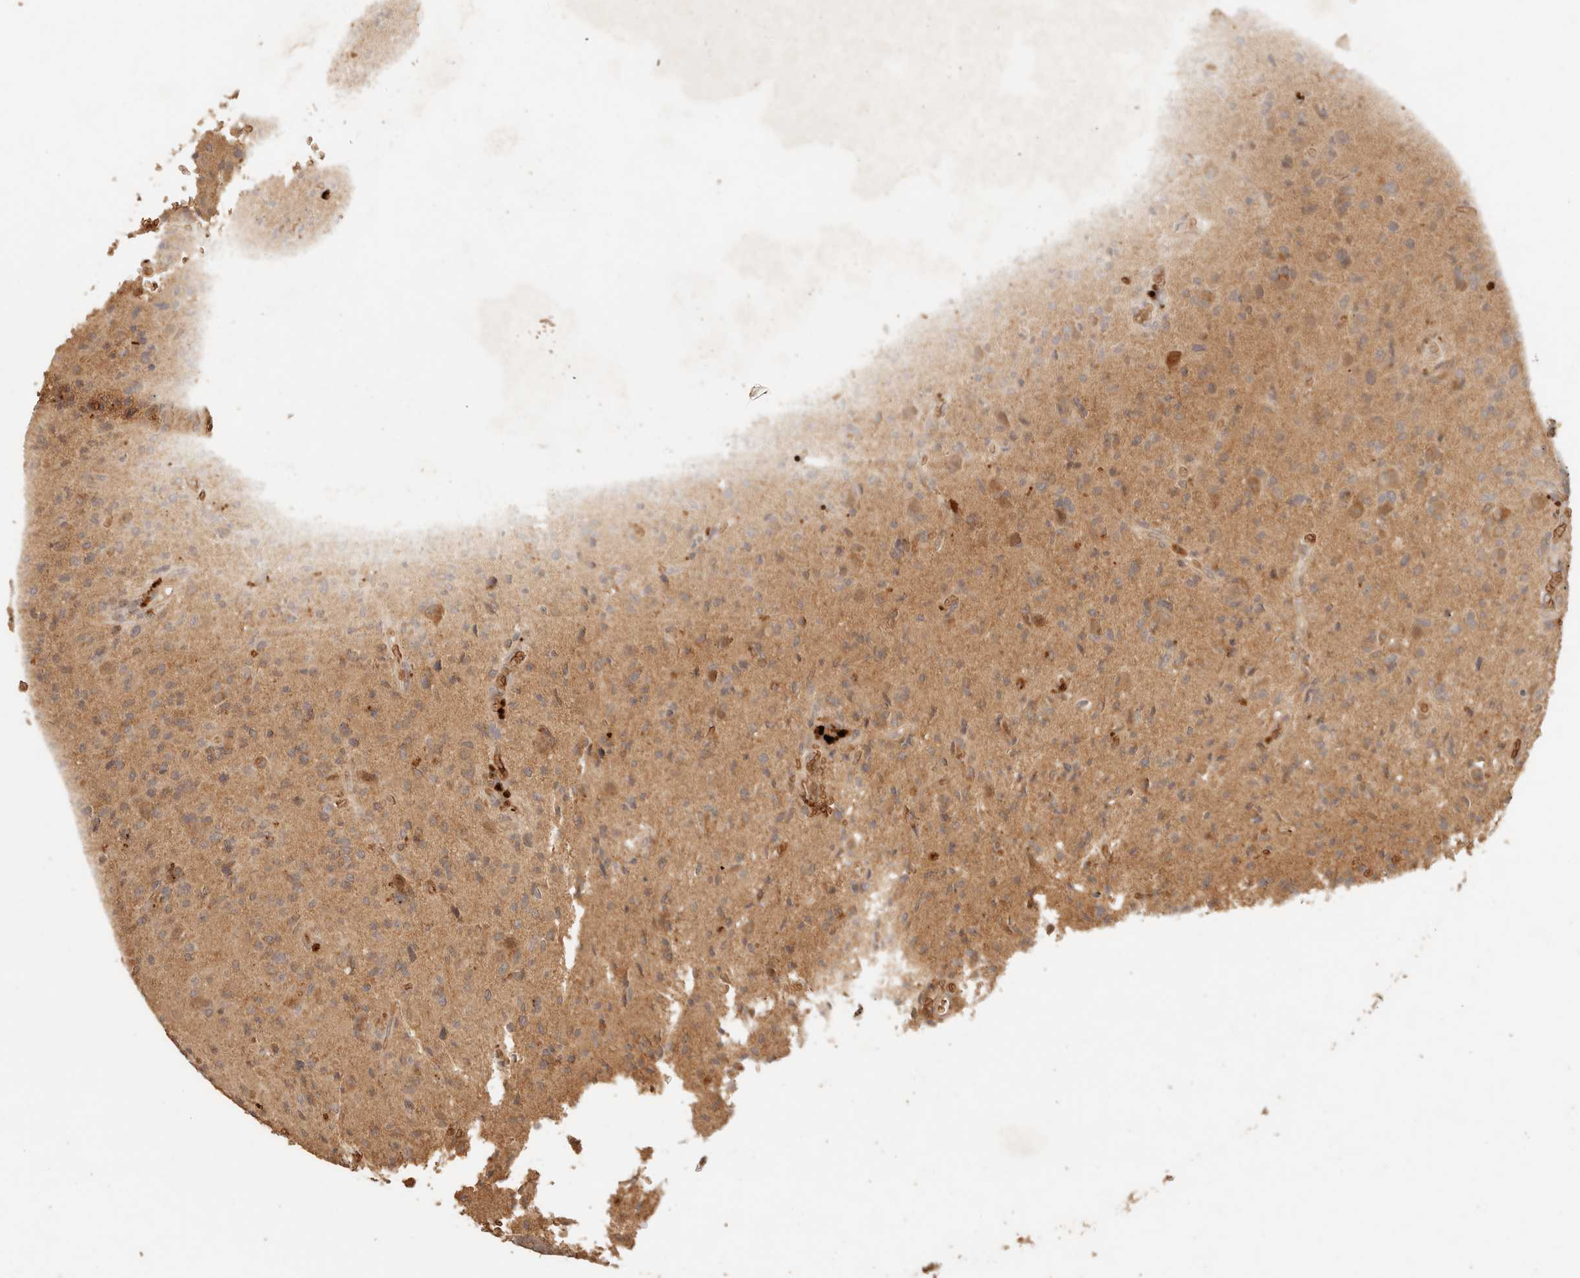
{"staining": {"intensity": "moderate", "quantity": "25%-75%", "location": "cytoplasmic/membranous,nuclear"}, "tissue": "glioma", "cell_type": "Tumor cells", "image_type": "cancer", "snomed": [{"axis": "morphology", "description": "Glioma, malignant, High grade"}, {"axis": "topography", "description": "Brain"}], "caption": "Malignant glioma (high-grade) stained with IHC exhibits moderate cytoplasmic/membranous and nuclear expression in approximately 25%-75% of tumor cells.", "gene": "INTS11", "patient": {"sex": "female", "age": 57}}